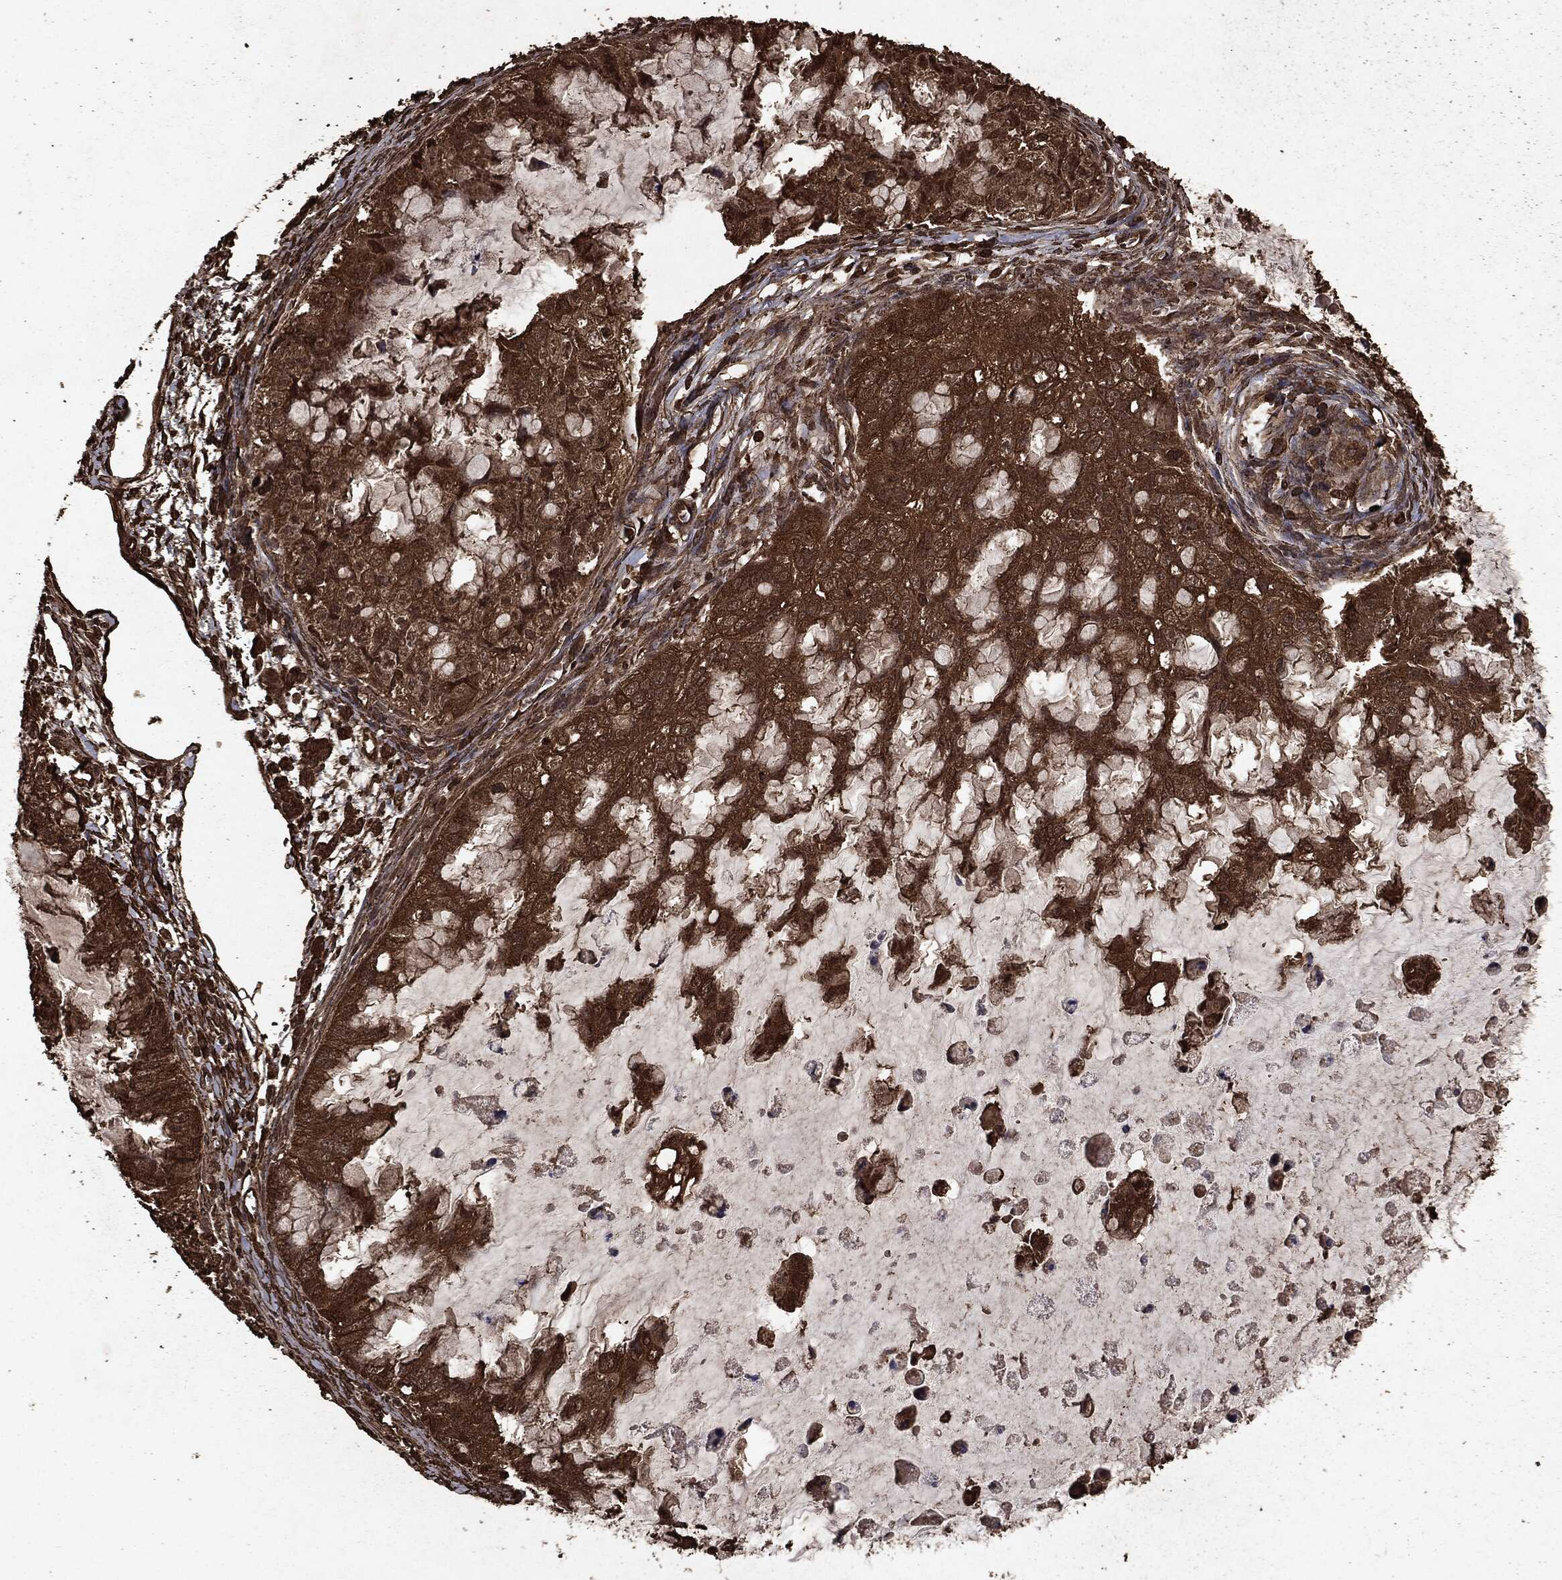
{"staining": {"intensity": "strong", "quantity": ">75%", "location": "cytoplasmic/membranous"}, "tissue": "ovarian cancer", "cell_type": "Tumor cells", "image_type": "cancer", "snomed": [{"axis": "morphology", "description": "Cystadenocarcinoma, mucinous, NOS"}, {"axis": "topography", "description": "Ovary"}], "caption": "Protein expression analysis of human ovarian cancer reveals strong cytoplasmic/membranous staining in approximately >75% of tumor cells. (Stains: DAB in brown, nuclei in blue, Microscopy: brightfield microscopy at high magnification).", "gene": "ARAF", "patient": {"sex": "female", "age": 72}}